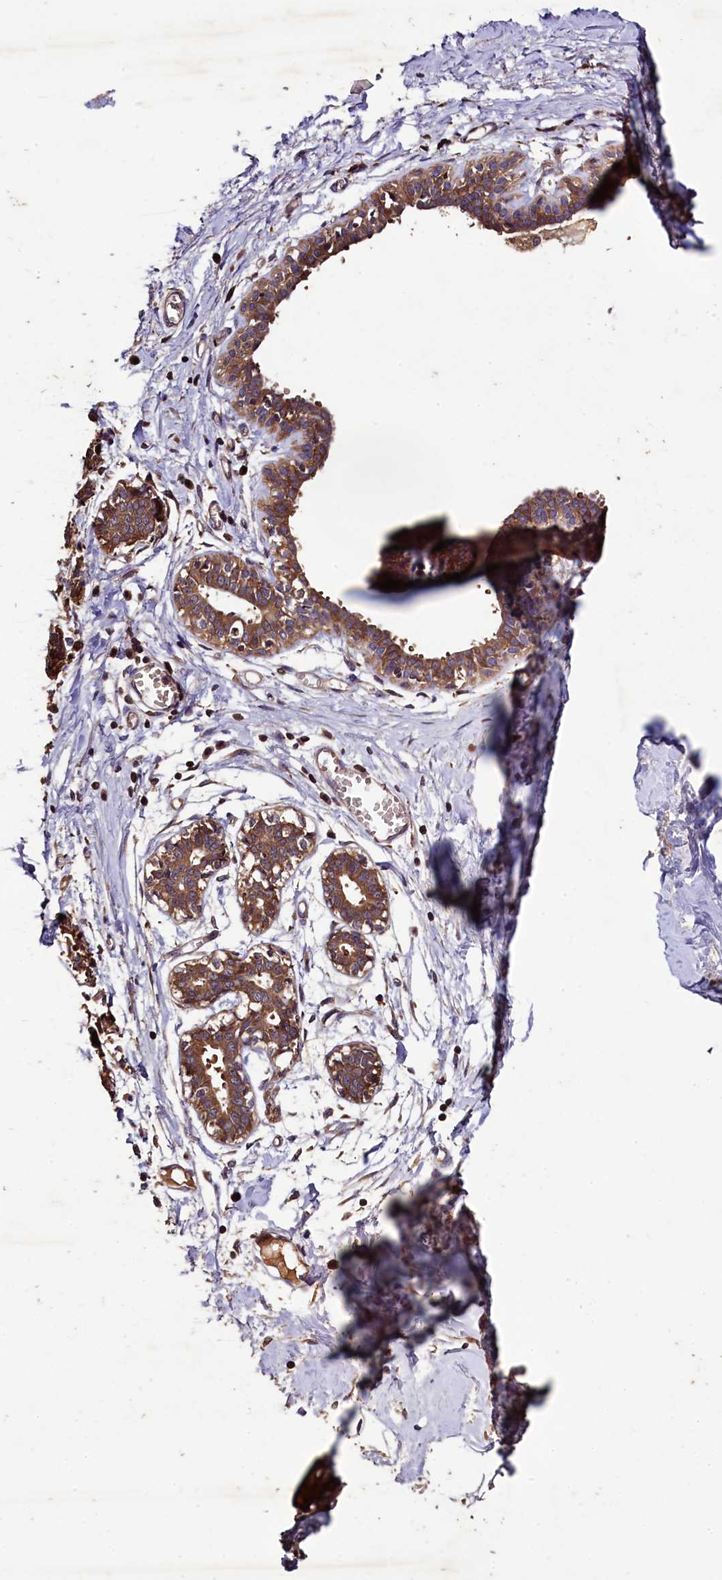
{"staining": {"intensity": "negative", "quantity": "none", "location": "none"}, "tissue": "breast", "cell_type": "Adipocytes", "image_type": "normal", "snomed": [{"axis": "morphology", "description": "Normal tissue, NOS"}, {"axis": "topography", "description": "Breast"}], "caption": "IHC histopathology image of unremarkable human breast stained for a protein (brown), which exhibits no positivity in adipocytes.", "gene": "PLXNB1", "patient": {"sex": "female", "age": 27}}